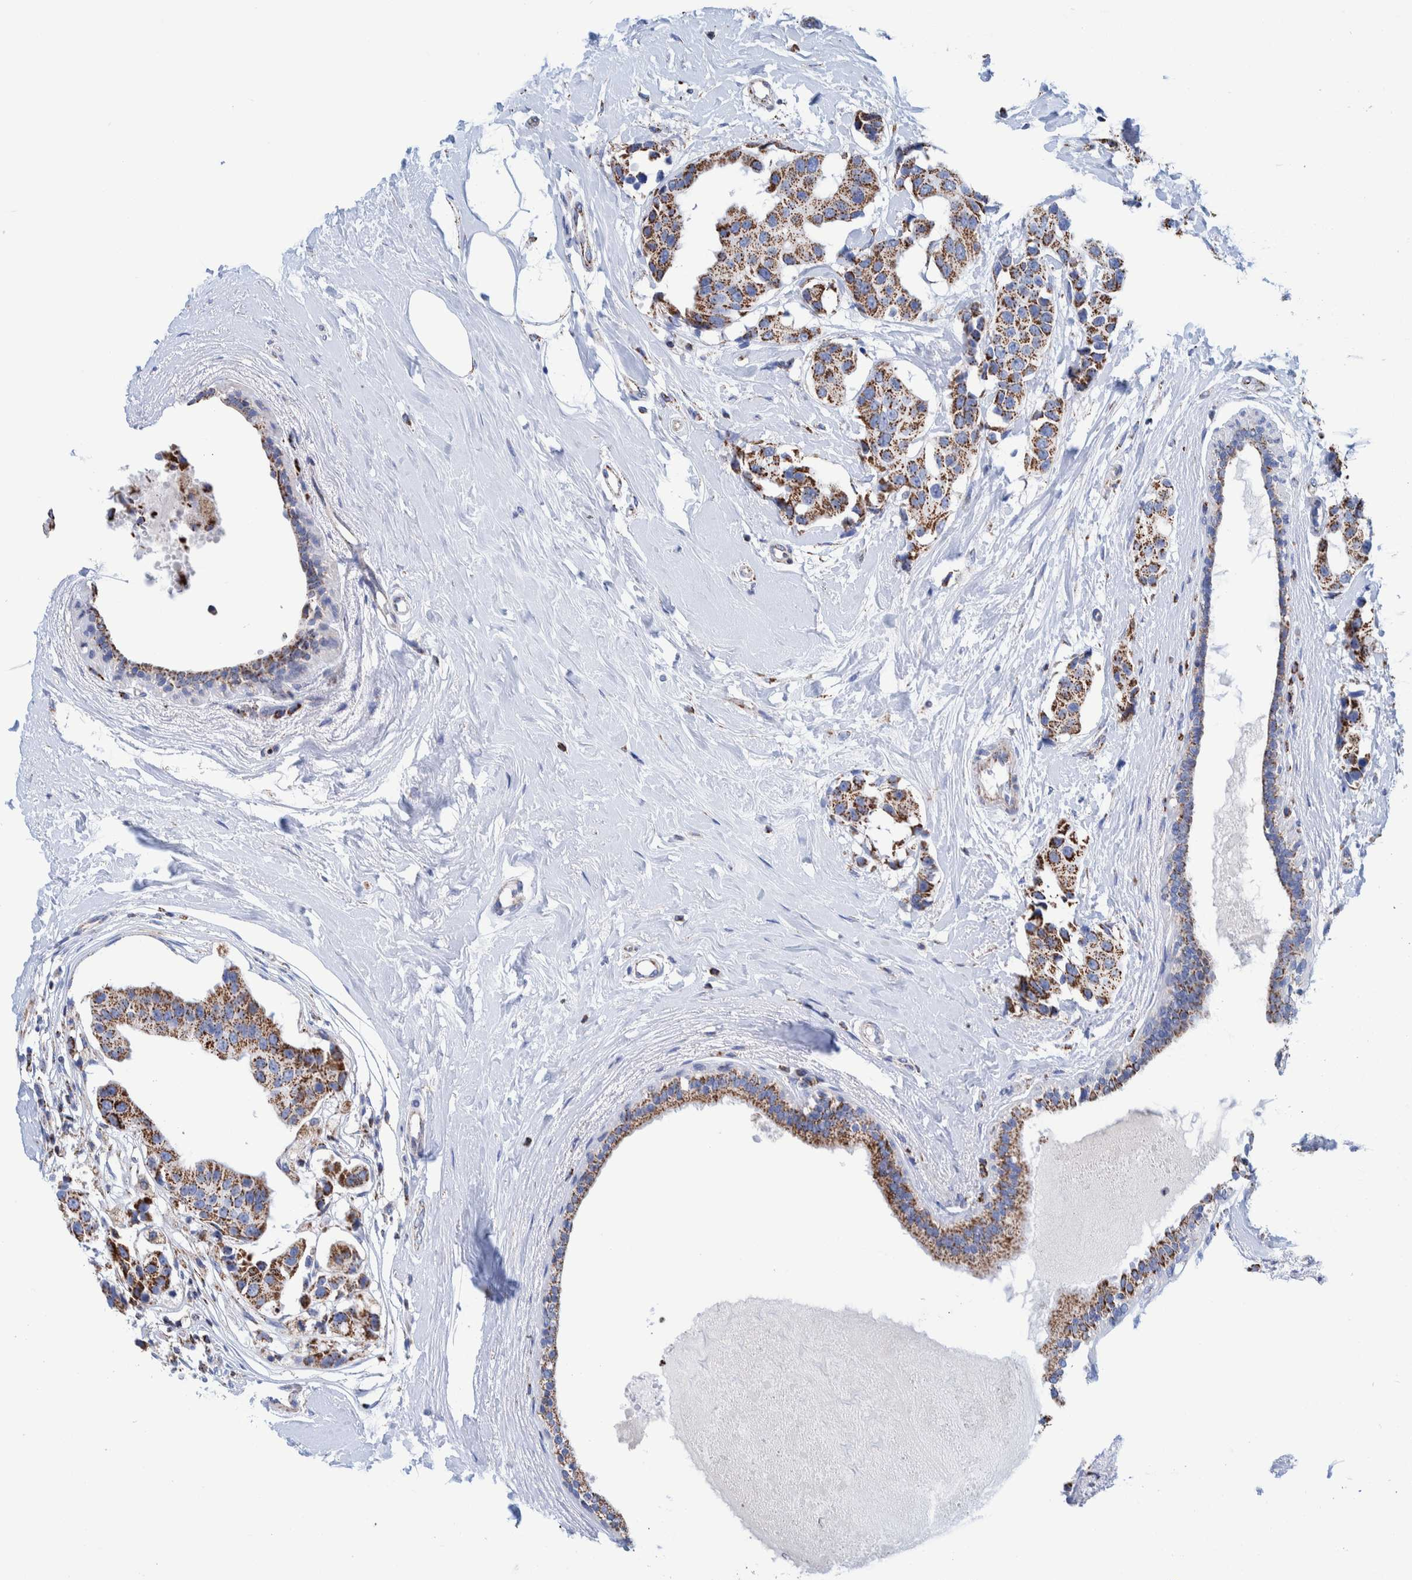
{"staining": {"intensity": "moderate", "quantity": ">75%", "location": "cytoplasmic/membranous"}, "tissue": "breast cancer", "cell_type": "Tumor cells", "image_type": "cancer", "snomed": [{"axis": "morphology", "description": "Normal tissue, NOS"}, {"axis": "morphology", "description": "Duct carcinoma"}, {"axis": "topography", "description": "Breast"}], "caption": "Immunohistochemistry staining of breast cancer, which displays medium levels of moderate cytoplasmic/membranous staining in about >75% of tumor cells indicating moderate cytoplasmic/membranous protein positivity. The staining was performed using DAB (brown) for protein detection and nuclei were counterstained in hematoxylin (blue).", "gene": "DECR1", "patient": {"sex": "female", "age": 39}}